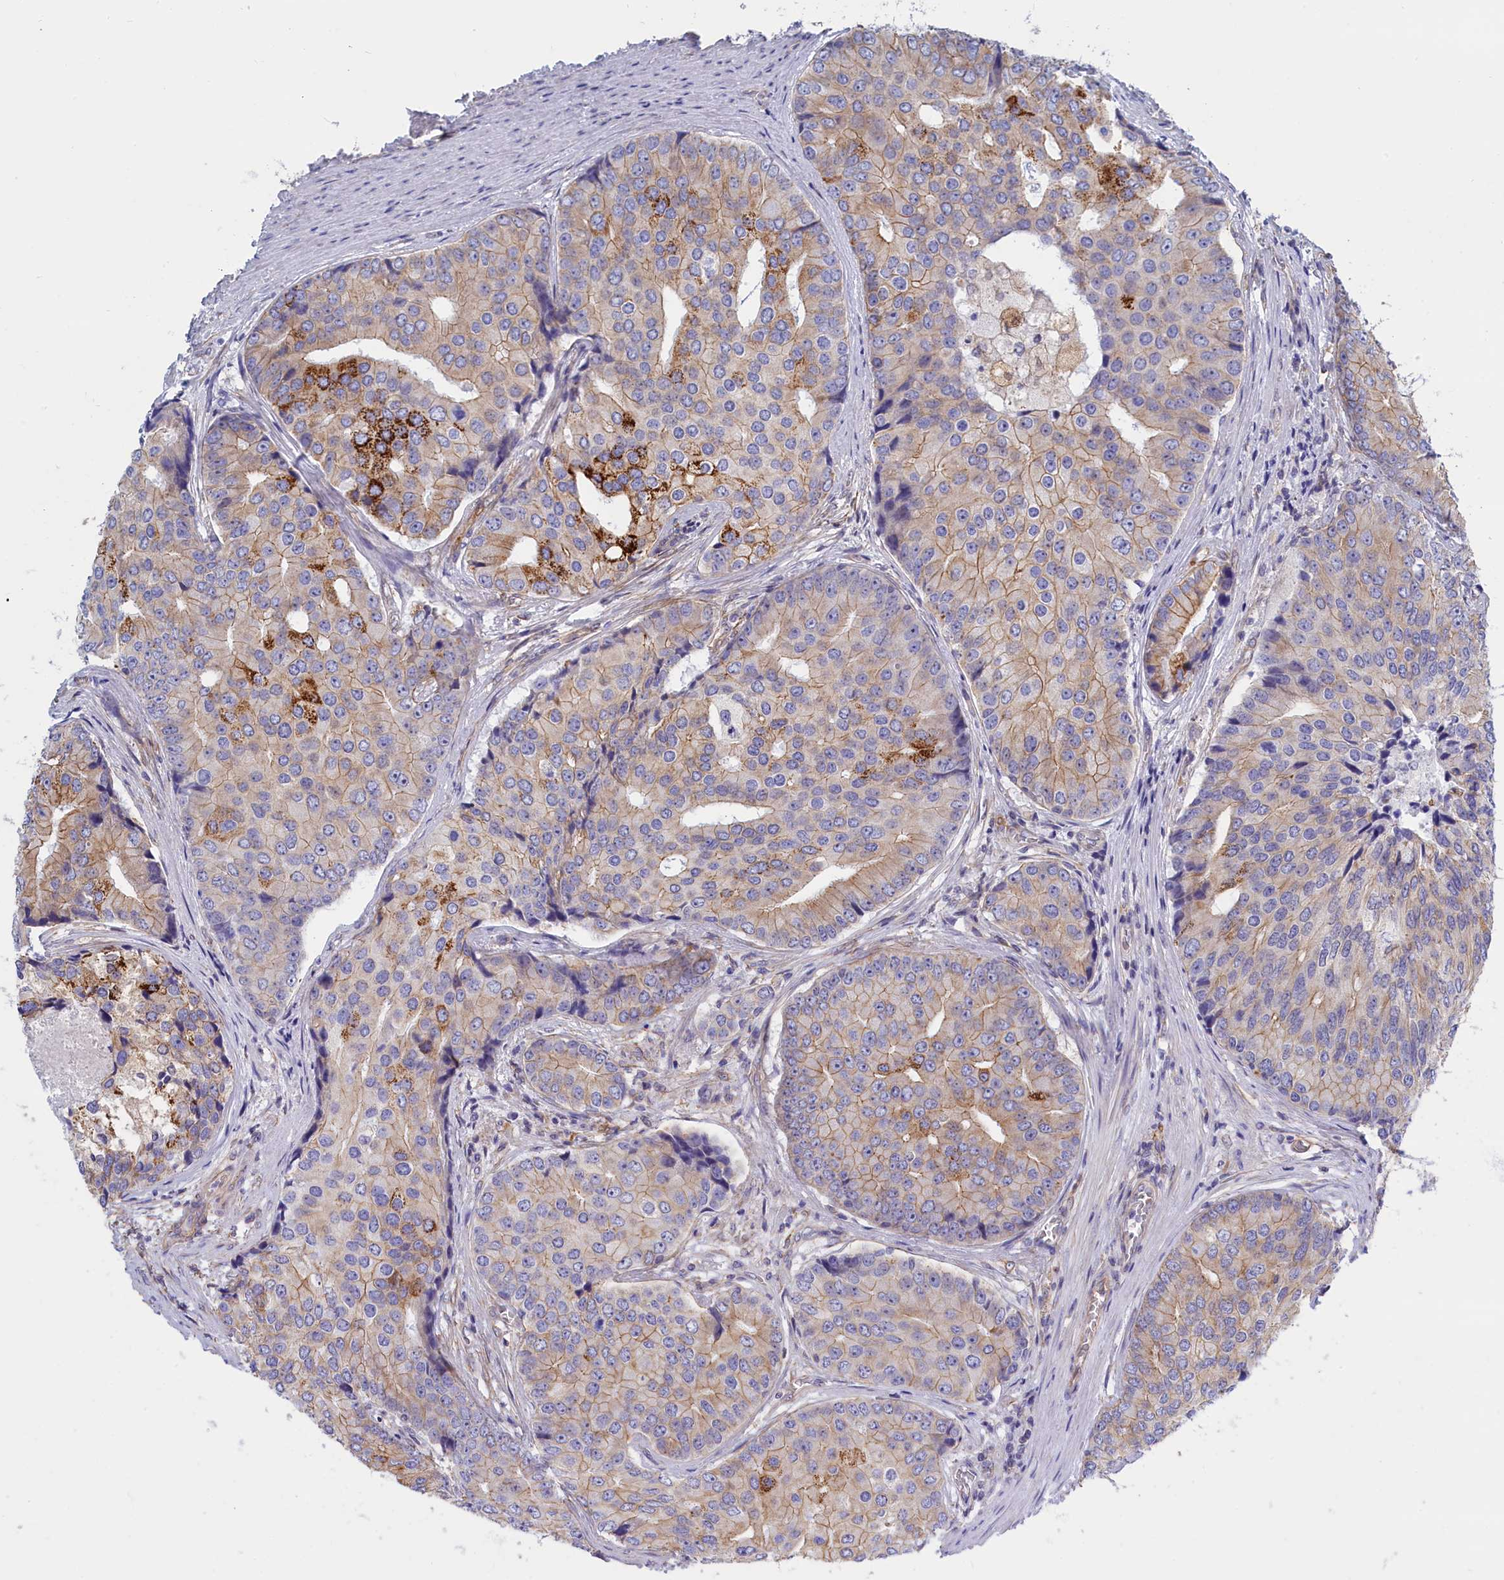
{"staining": {"intensity": "strong", "quantity": "<25%", "location": "cytoplasmic/membranous"}, "tissue": "prostate cancer", "cell_type": "Tumor cells", "image_type": "cancer", "snomed": [{"axis": "morphology", "description": "Adenocarcinoma, High grade"}, {"axis": "topography", "description": "Prostate"}], "caption": "Strong cytoplasmic/membranous staining for a protein is present in about <25% of tumor cells of prostate cancer (adenocarcinoma (high-grade)) using immunohistochemistry.", "gene": "ABCC12", "patient": {"sex": "male", "age": 62}}